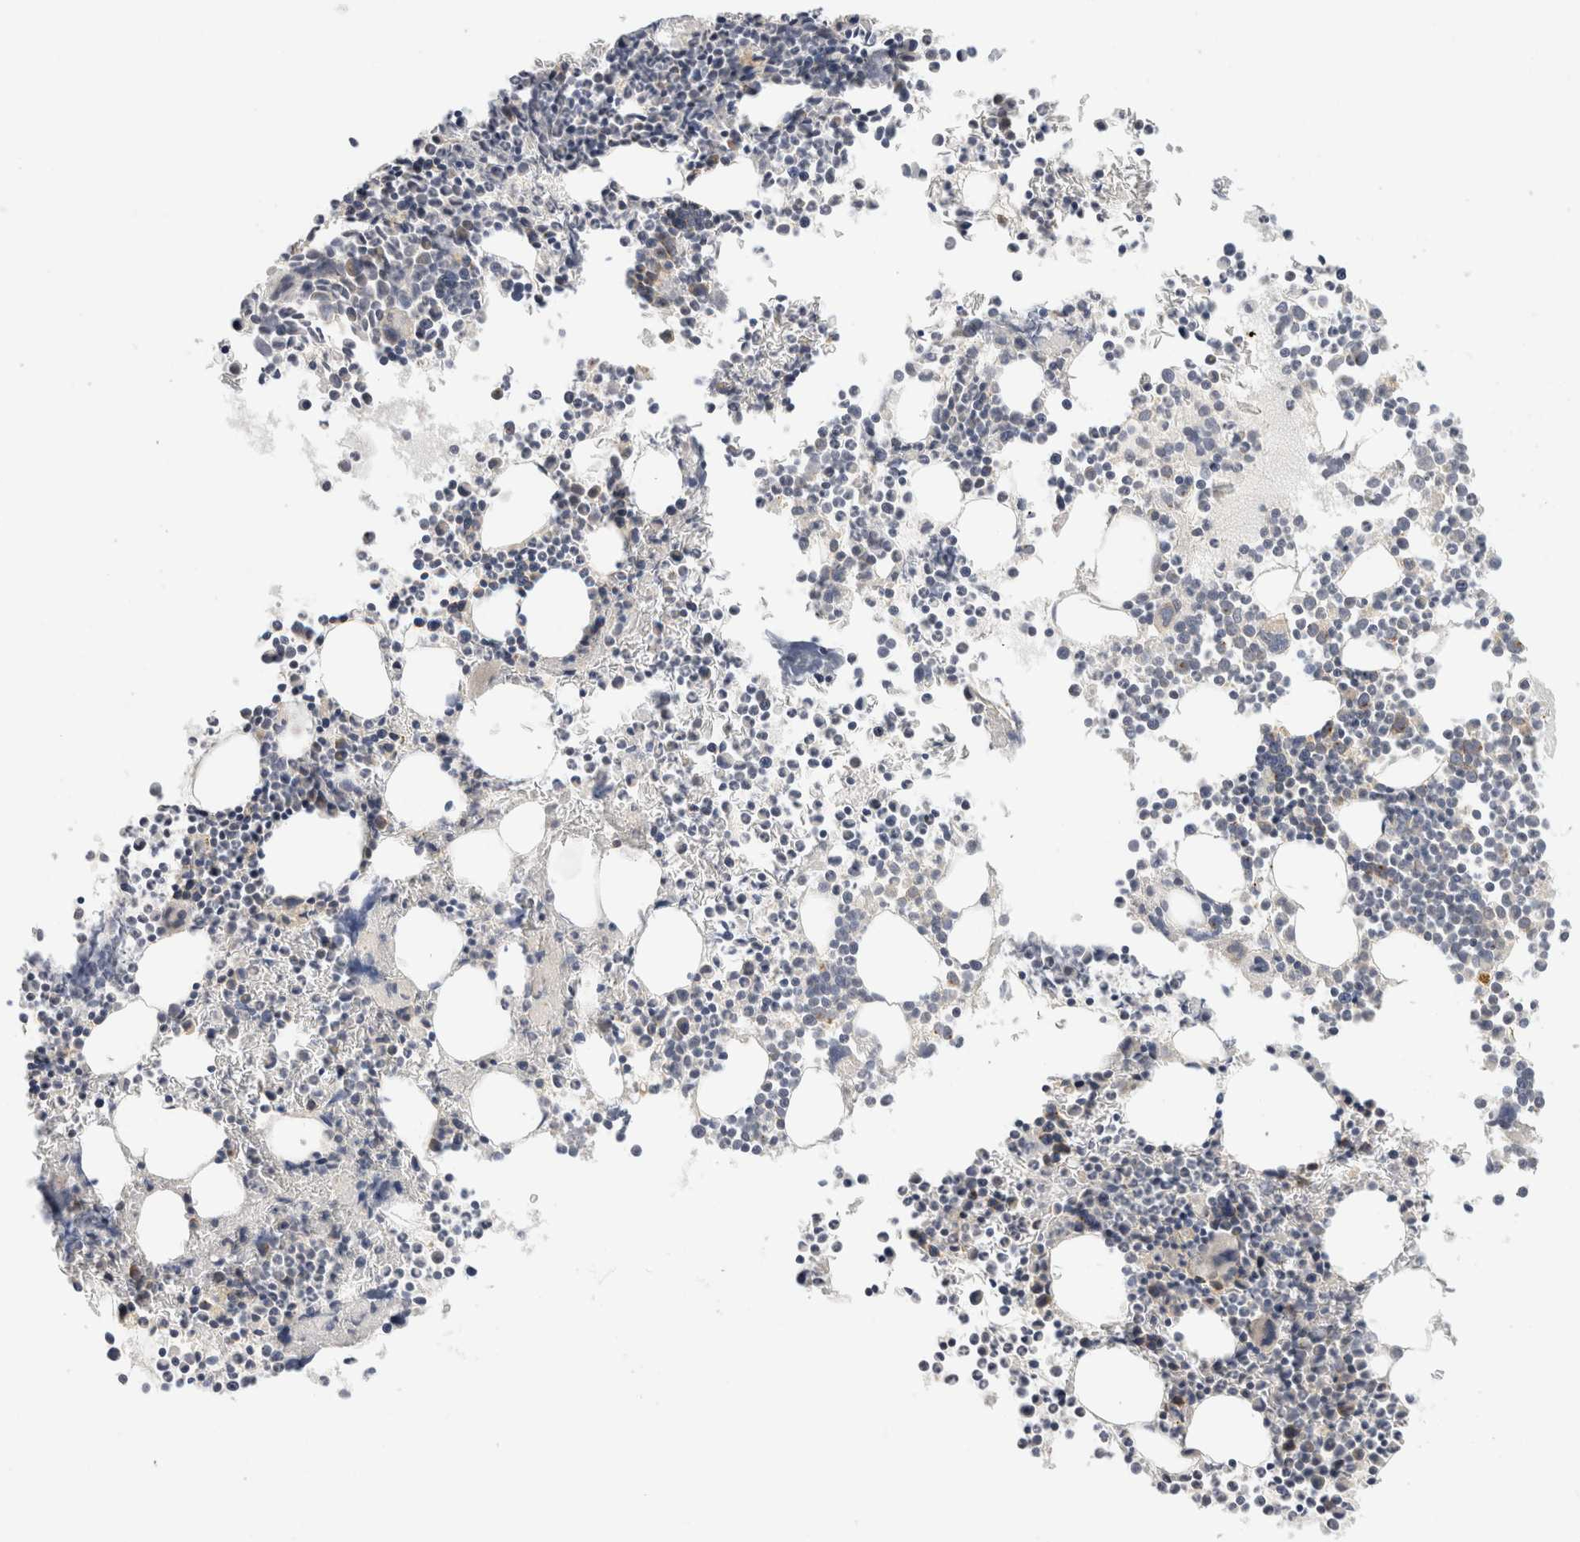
{"staining": {"intensity": "moderate", "quantity": "<25%", "location": "cytoplasmic/membranous"}, "tissue": "bone marrow", "cell_type": "Hematopoietic cells", "image_type": "normal", "snomed": [{"axis": "morphology", "description": "Normal tissue, NOS"}, {"axis": "morphology", "description": "Inflammation, NOS"}, {"axis": "topography", "description": "Bone marrow"}], "caption": "IHC of normal human bone marrow shows low levels of moderate cytoplasmic/membranous staining in about <25% of hematopoietic cells. The staining is performed using DAB (3,3'-diaminobenzidine) brown chromogen to label protein expression. The nuclei are counter-stained blue using hematoxylin.", "gene": "CHRM4", "patient": {"sex": "male", "age": 46}}